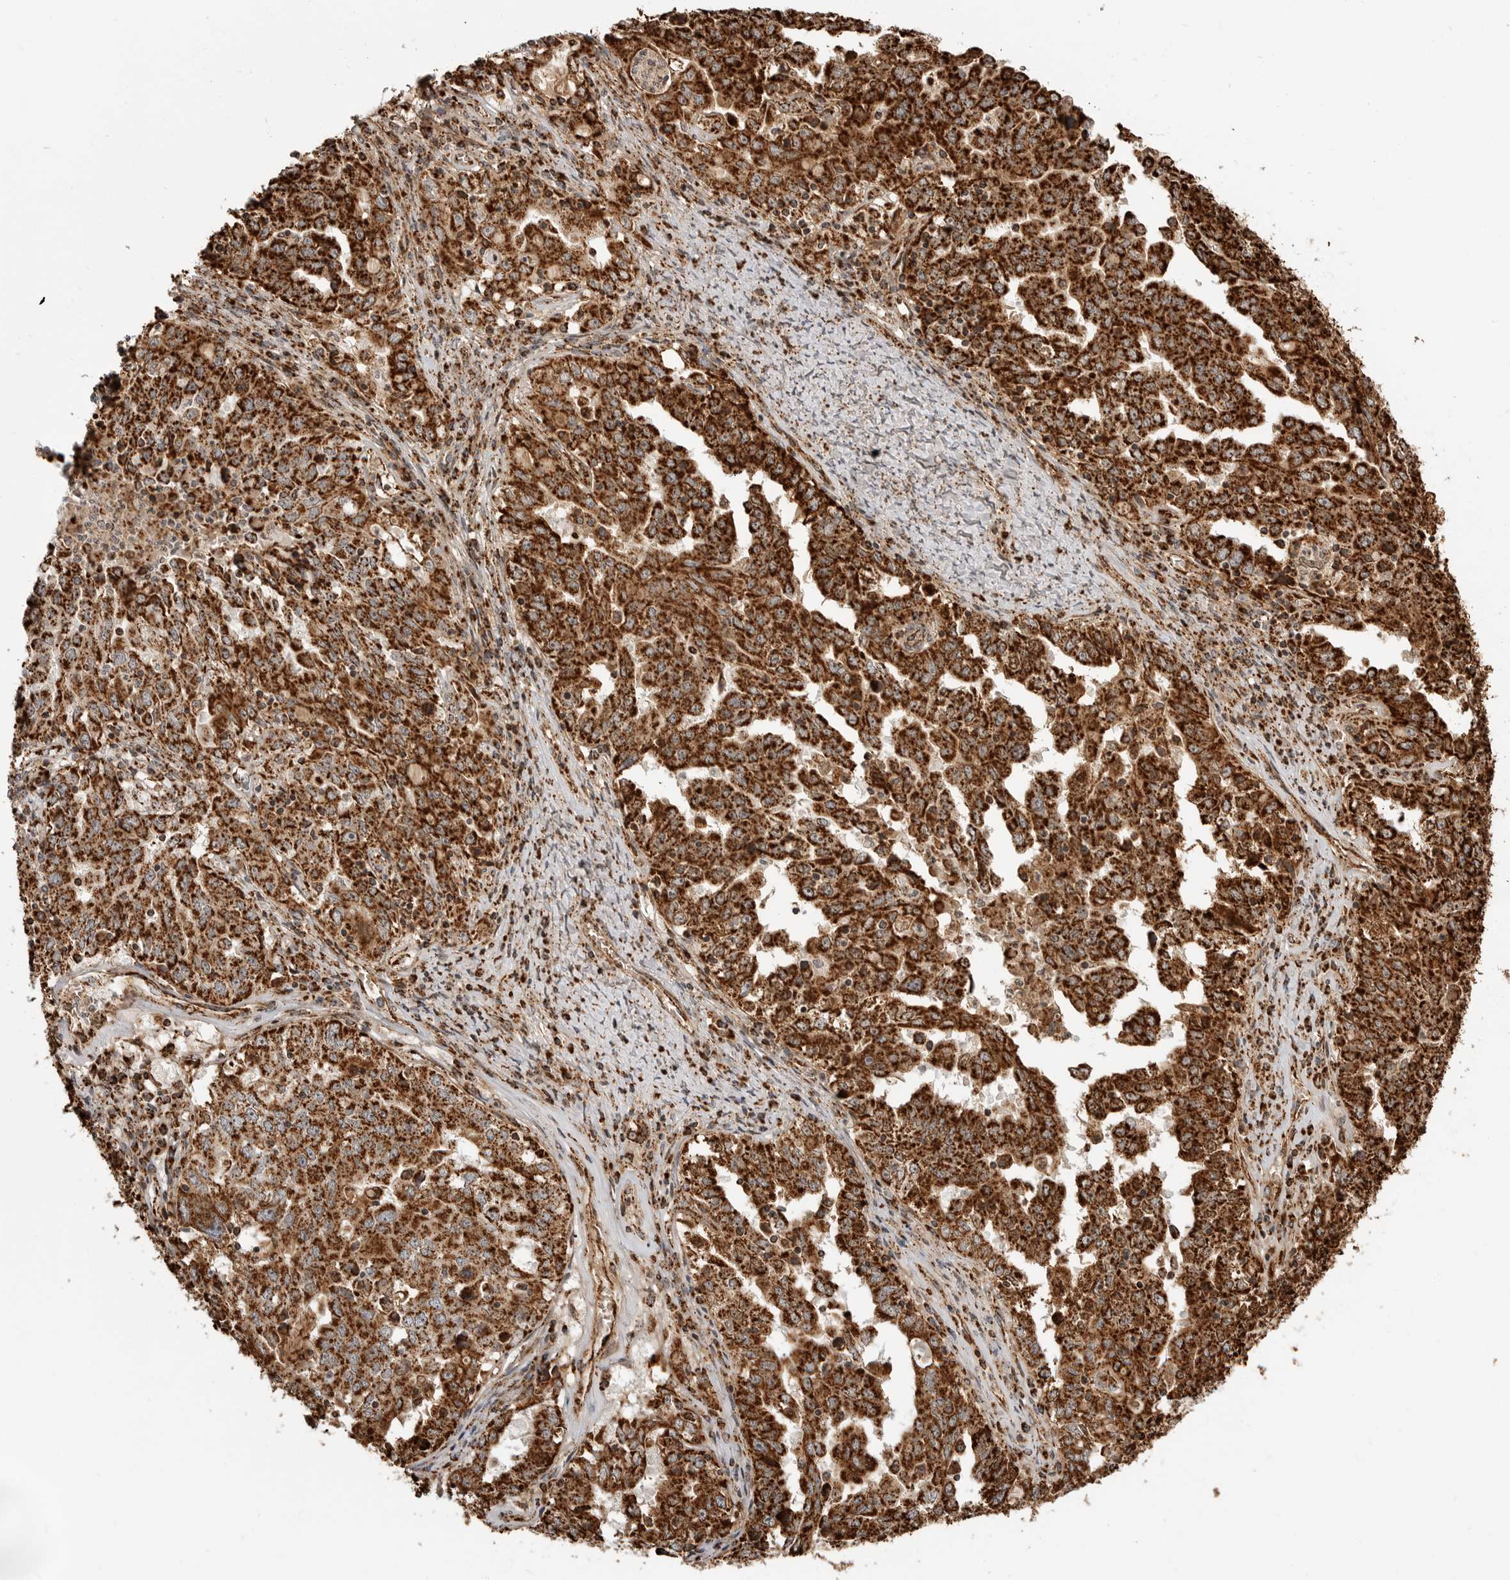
{"staining": {"intensity": "strong", "quantity": ">75%", "location": "cytoplasmic/membranous"}, "tissue": "ovarian cancer", "cell_type": "Tumor cells", "image_type": "cancer", "snomed": [{"axis": "morphology", "description": "Carcinoma, endometroid"}, {"axis": "topography", "description": "Ovary"}], "caption": "Immunohistochemistry micrograph of endometroid carcinoma (ovarian) stained for a protein (brown), which demonstrates high levels of strong cytoplasmic/membranous expression in approximately >75% of tumor cells.", "gene": "BMP2K", "patient": {"sex": "female", "age": 62}}